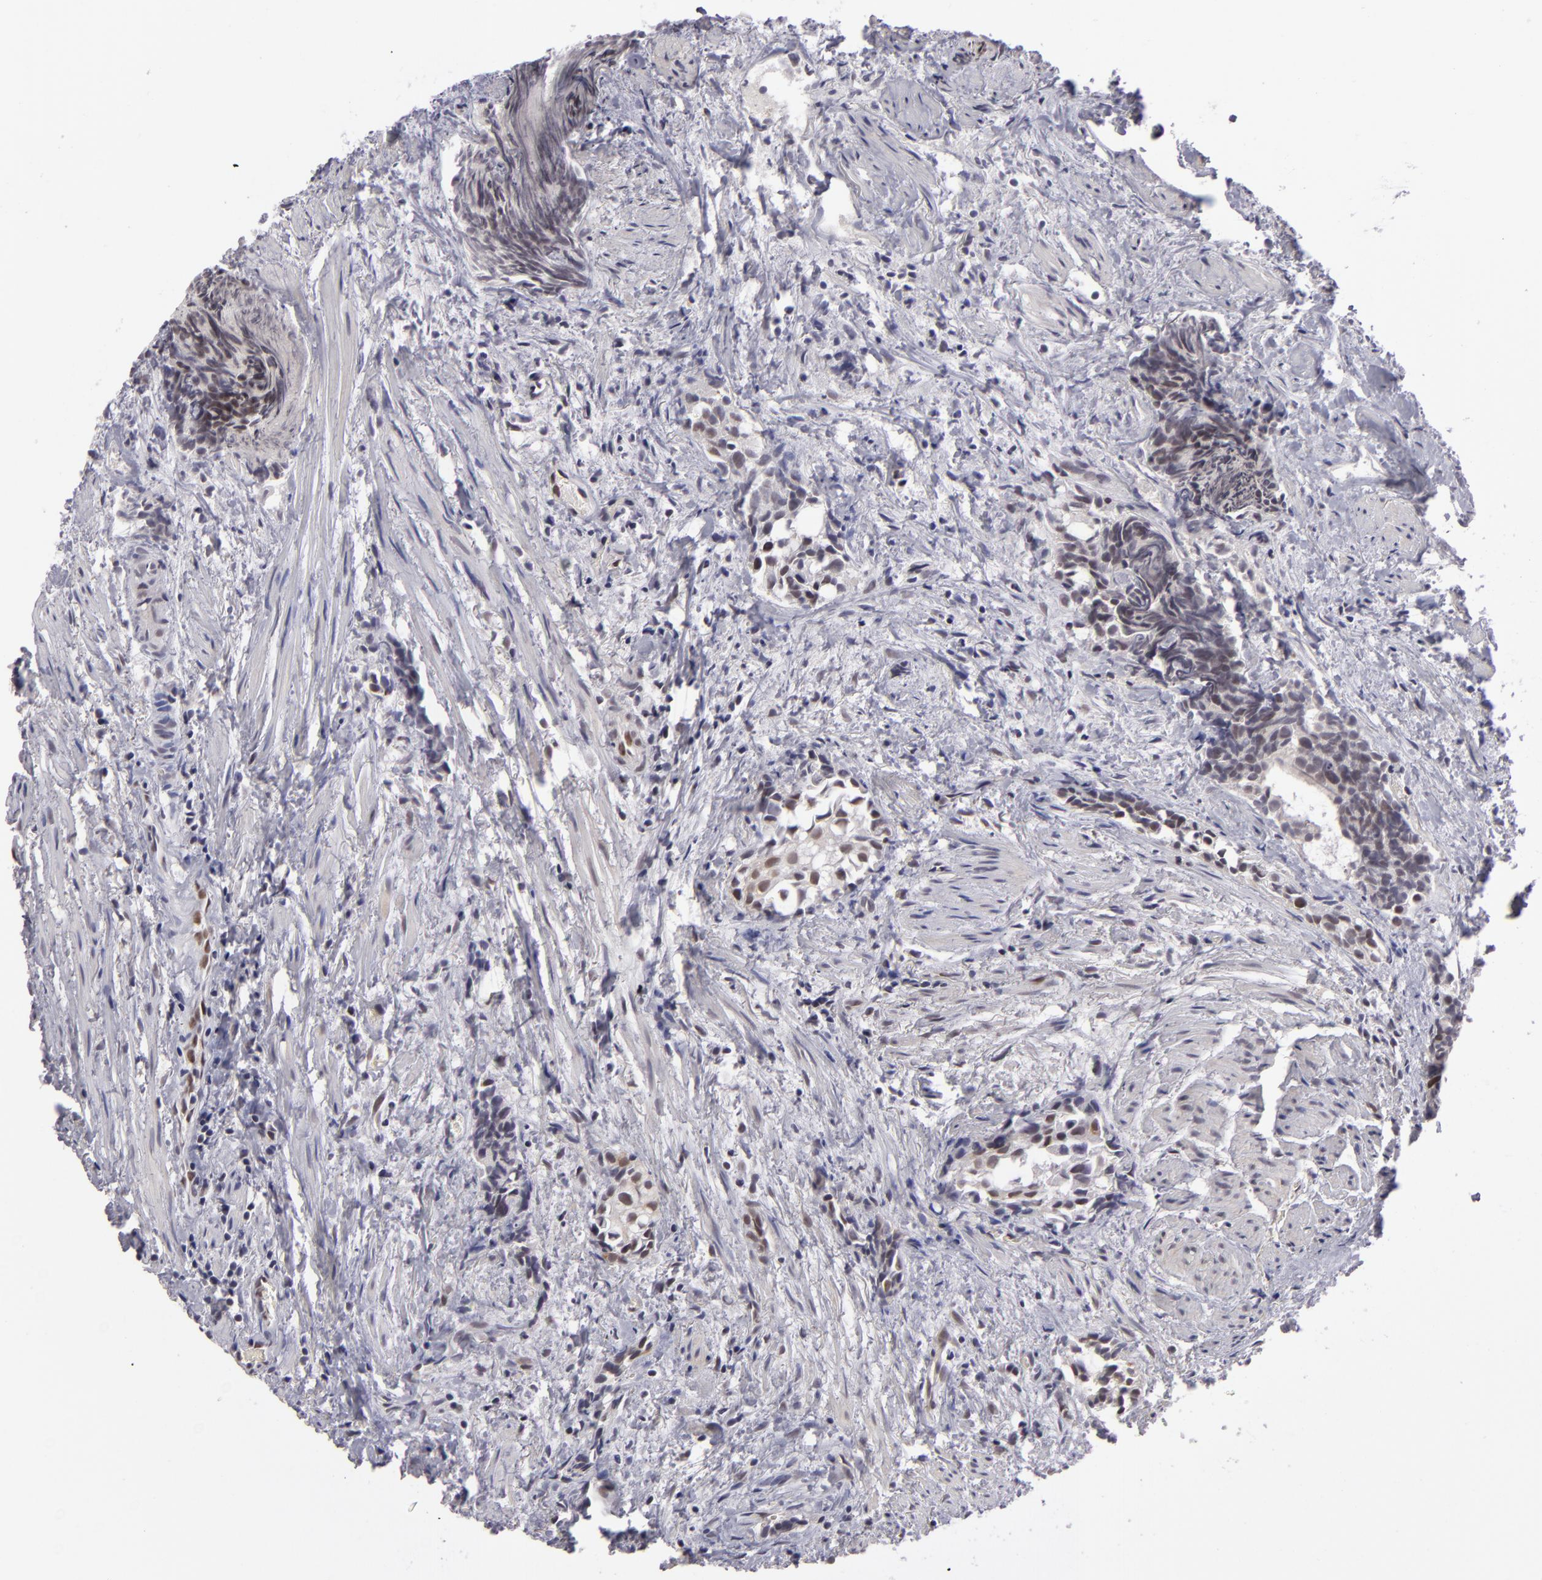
{"staining": {"intensity": "weak", "quantity": "25%-75%", "location": "nuclear"}, "tissue": "urothelial cancer", "cell_type": "Tumor cells", "image_type": "cancer", "snomed": [{"axis": "morphology", "description": "Urothelial carcinoma, High grade"}, {"axis": "topography", "description": "Urinary bladder"}], "caption": "Weak nuclear expression for a protein is present in approximately 25%-75% of tumor cells of urothelial cancer using IHC.", "gene": "ZNF205", "patient": {"sex": "female", "age": 78}}